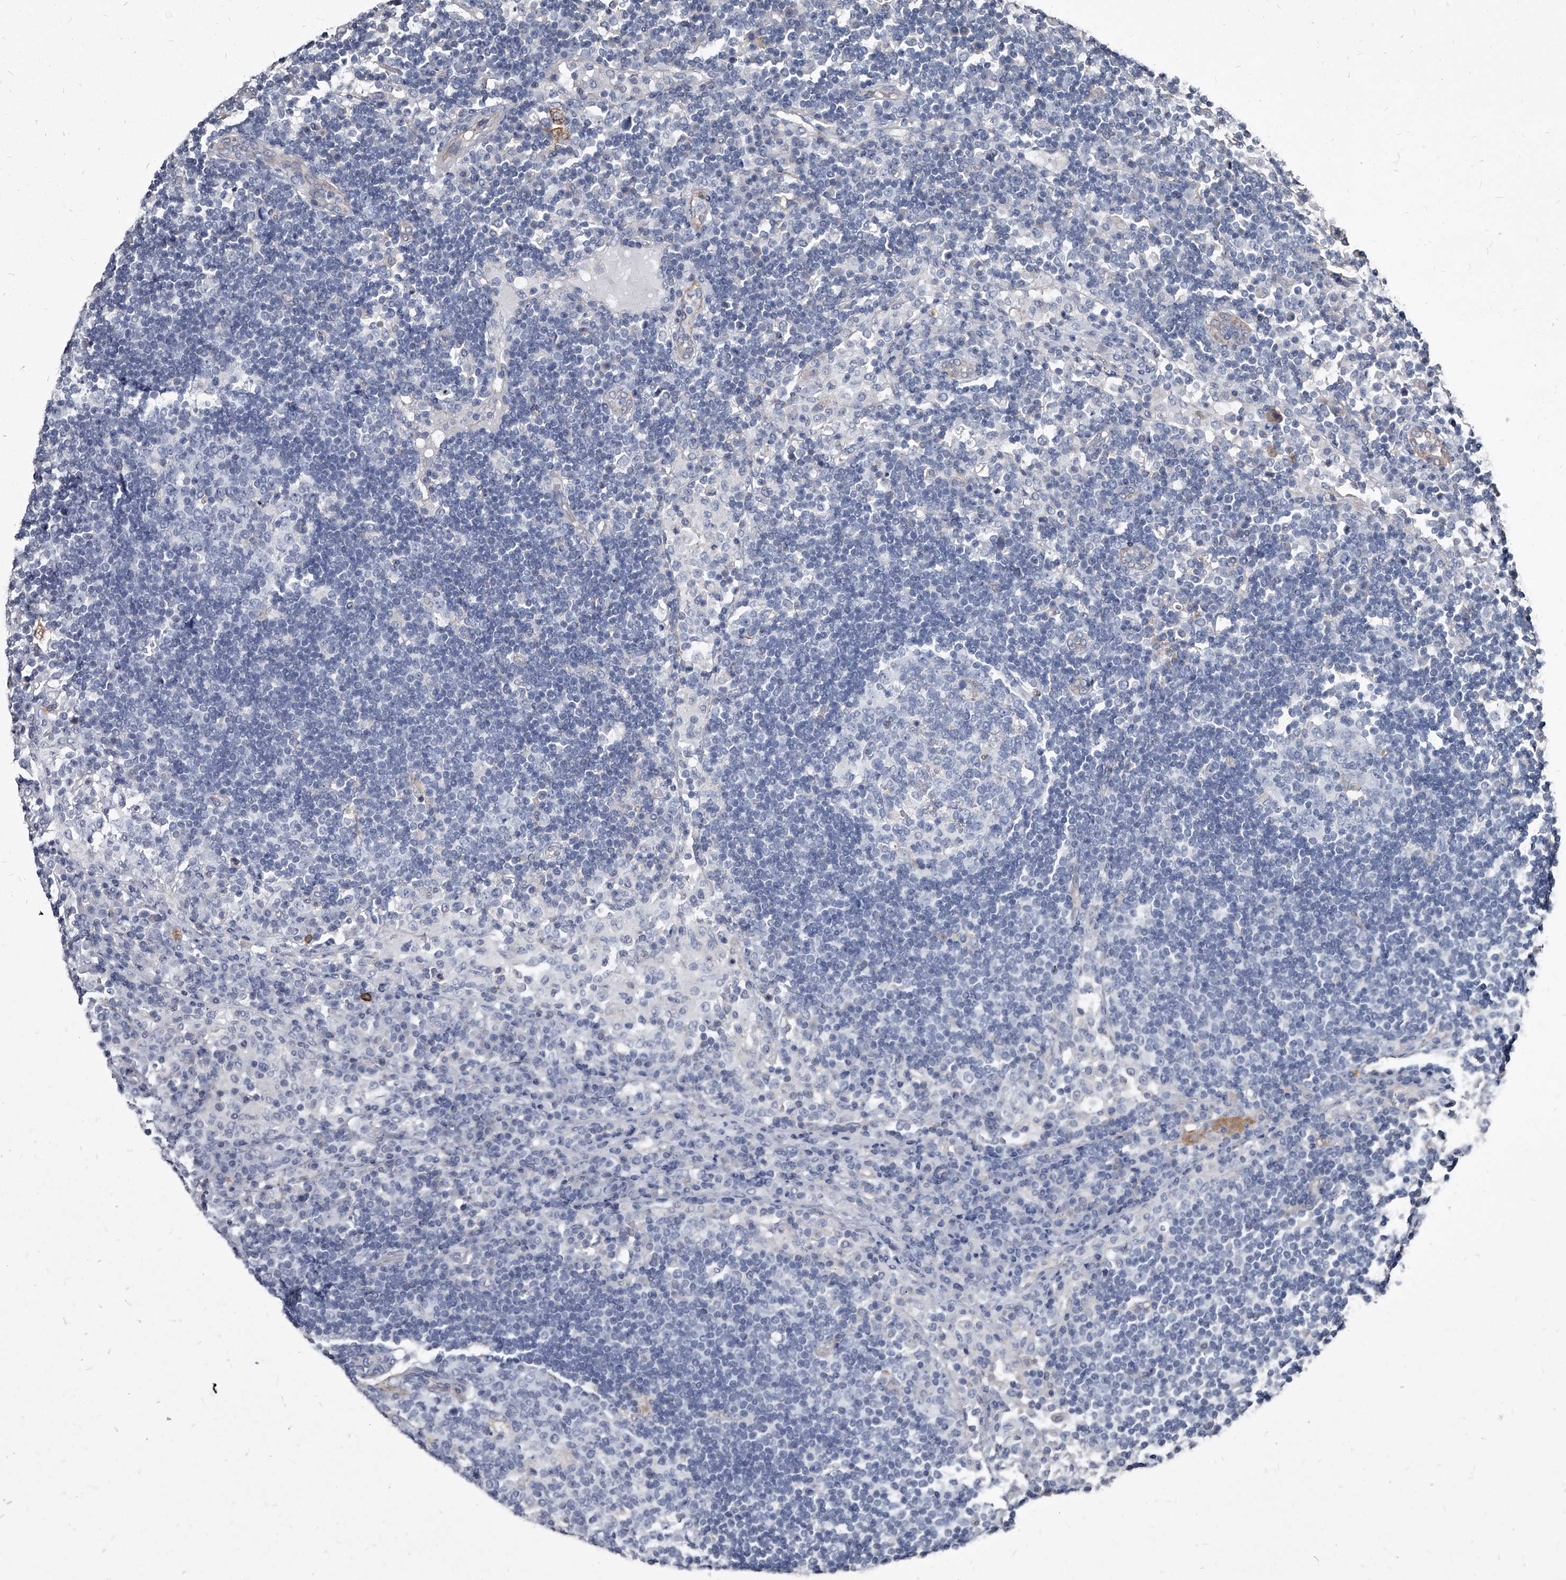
{"staining": {"intensity": "negative", "quantity": "none", "location": "none"}, "tissue": "lymph node", "cell_type": "Germinal center cells", "image_type": "normal", "snomed": [{"axis": "morphology", "description": "Normal tissue, NOS"}, {"axis": "topography", "description": "Lymph node"}], "caption": "Lymph node was stained to show a protein in brown. There is no significant staining in germinal center cells. (DAB (3,3'-diaminobenzidine) immunohistochemistry visualized using brightfield microscopy, high magnification).", "gene": "PGLYRP3", "patient": {"sex": "female", "age": 53}}